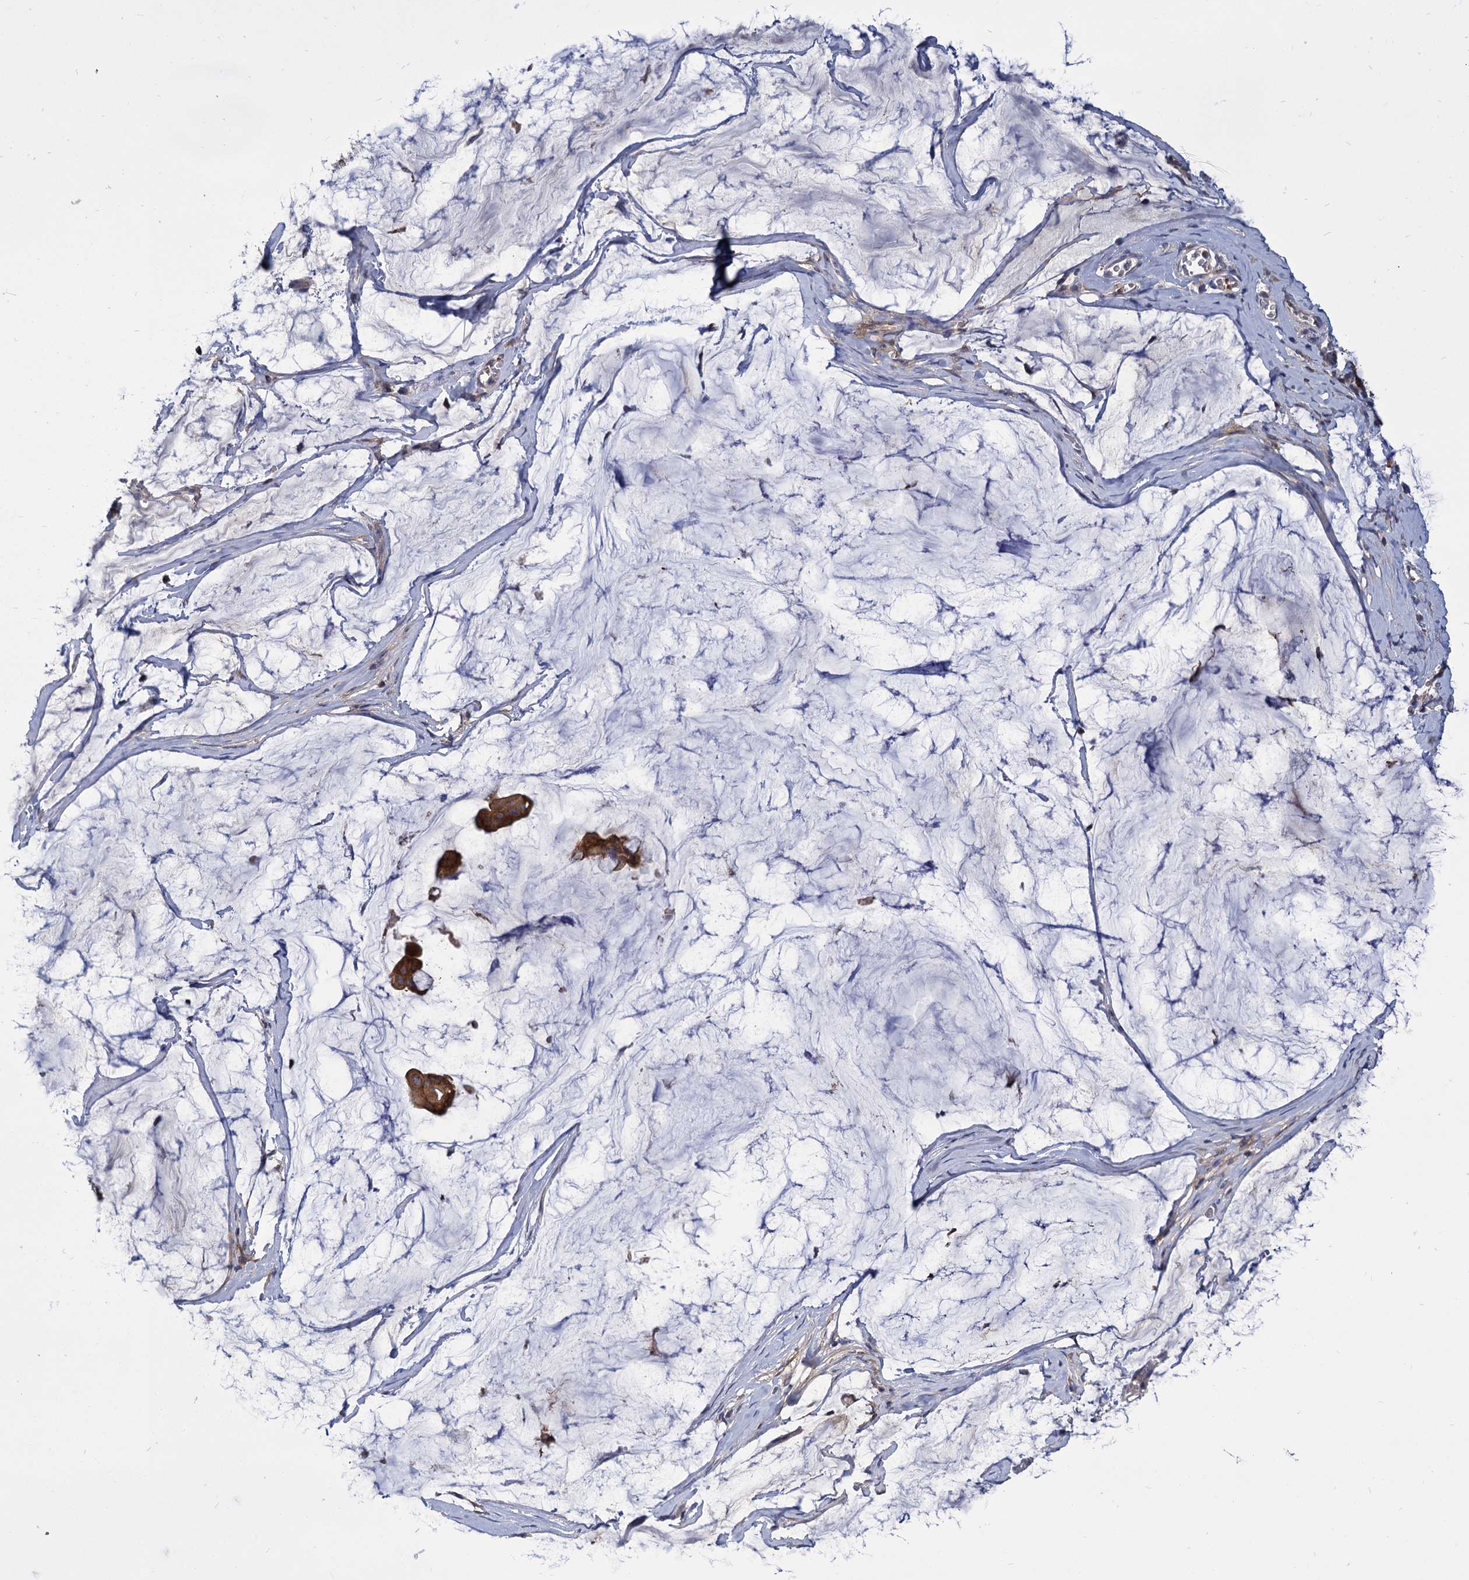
{"staining": {"intensity": "strong", "quantity": ">75%", "location": "cytoplasmic/membranous"}, "tissue": "ovarian cancer", "cell_type": "Tumor cells", "image_type": "cancer", "snomed": [{"axis": "morphology", "description": "Cystadenocarcinoma, mucinous, NOS"}, {"axis": "topography", "description": "Ovary"}], "caption": "This micrograph exhibits IHC staining of mucinous cystadenocarcinoma (ovarian), with high strong cytoplasmic/membranous staining in about >75% of tumor cells.", "gene": "GCLC", "patient": {"sex": "female", "age": 73}}